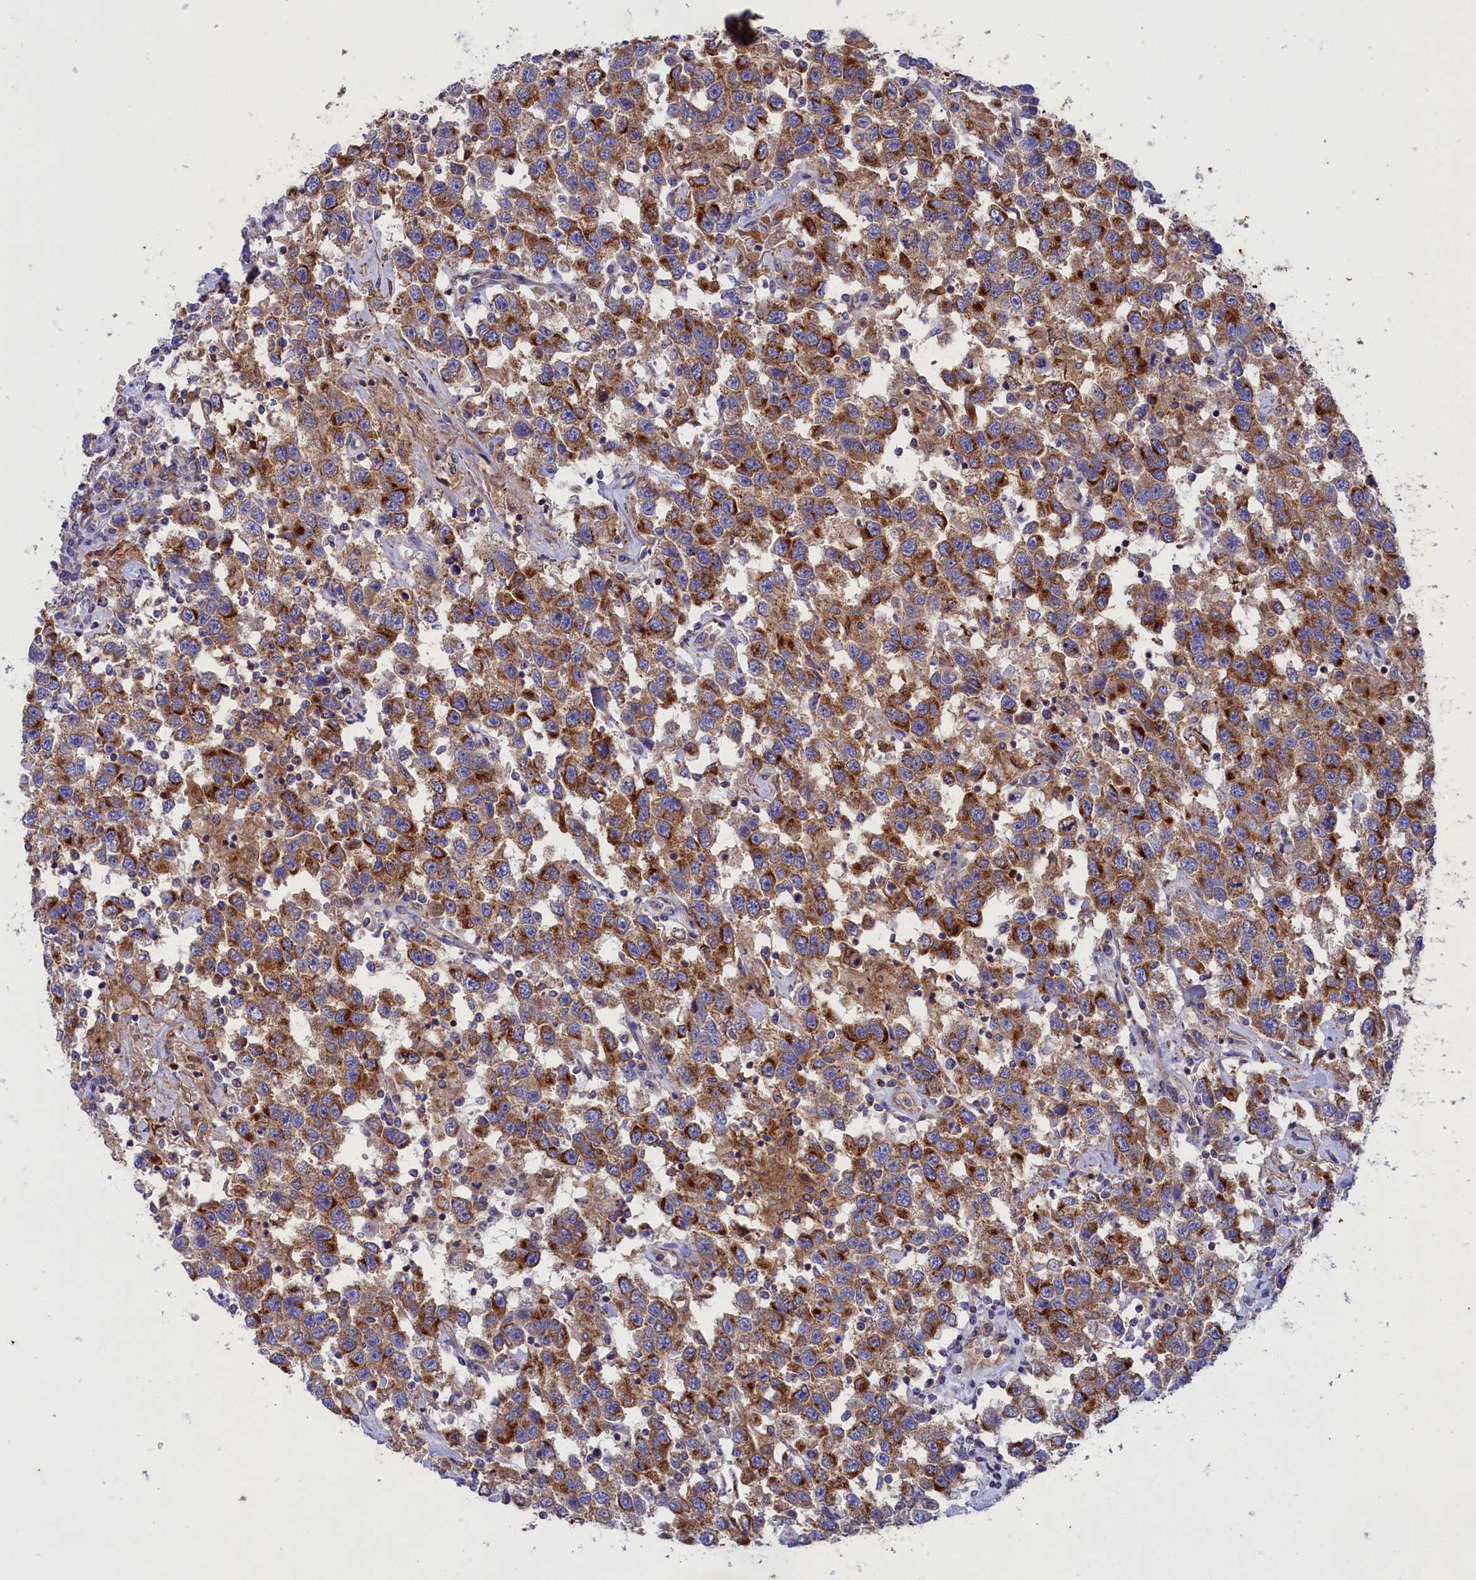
{"staining": {"intensity": "strong", "quantity": "25%-75%", "location": "cytoplasmic/membranous"}, "tissue": "testis cancer", "cell_type": "Tumor cells", "image_type": "cancer", "snomed": [{"axis": "morphology", "description": "Seminoma, NOS"}, {"axis": "topography", "description": "Testis"}], "caption": "An immunohistochemistry micrograph of tumor tissue is shown. Protein staining in brown highlights strong cytoplasmic/membranous positivity in testis seminoma within tumor cells.", "gene": "SCAMP4", "patient": {"sex": "male", "age": 41}}